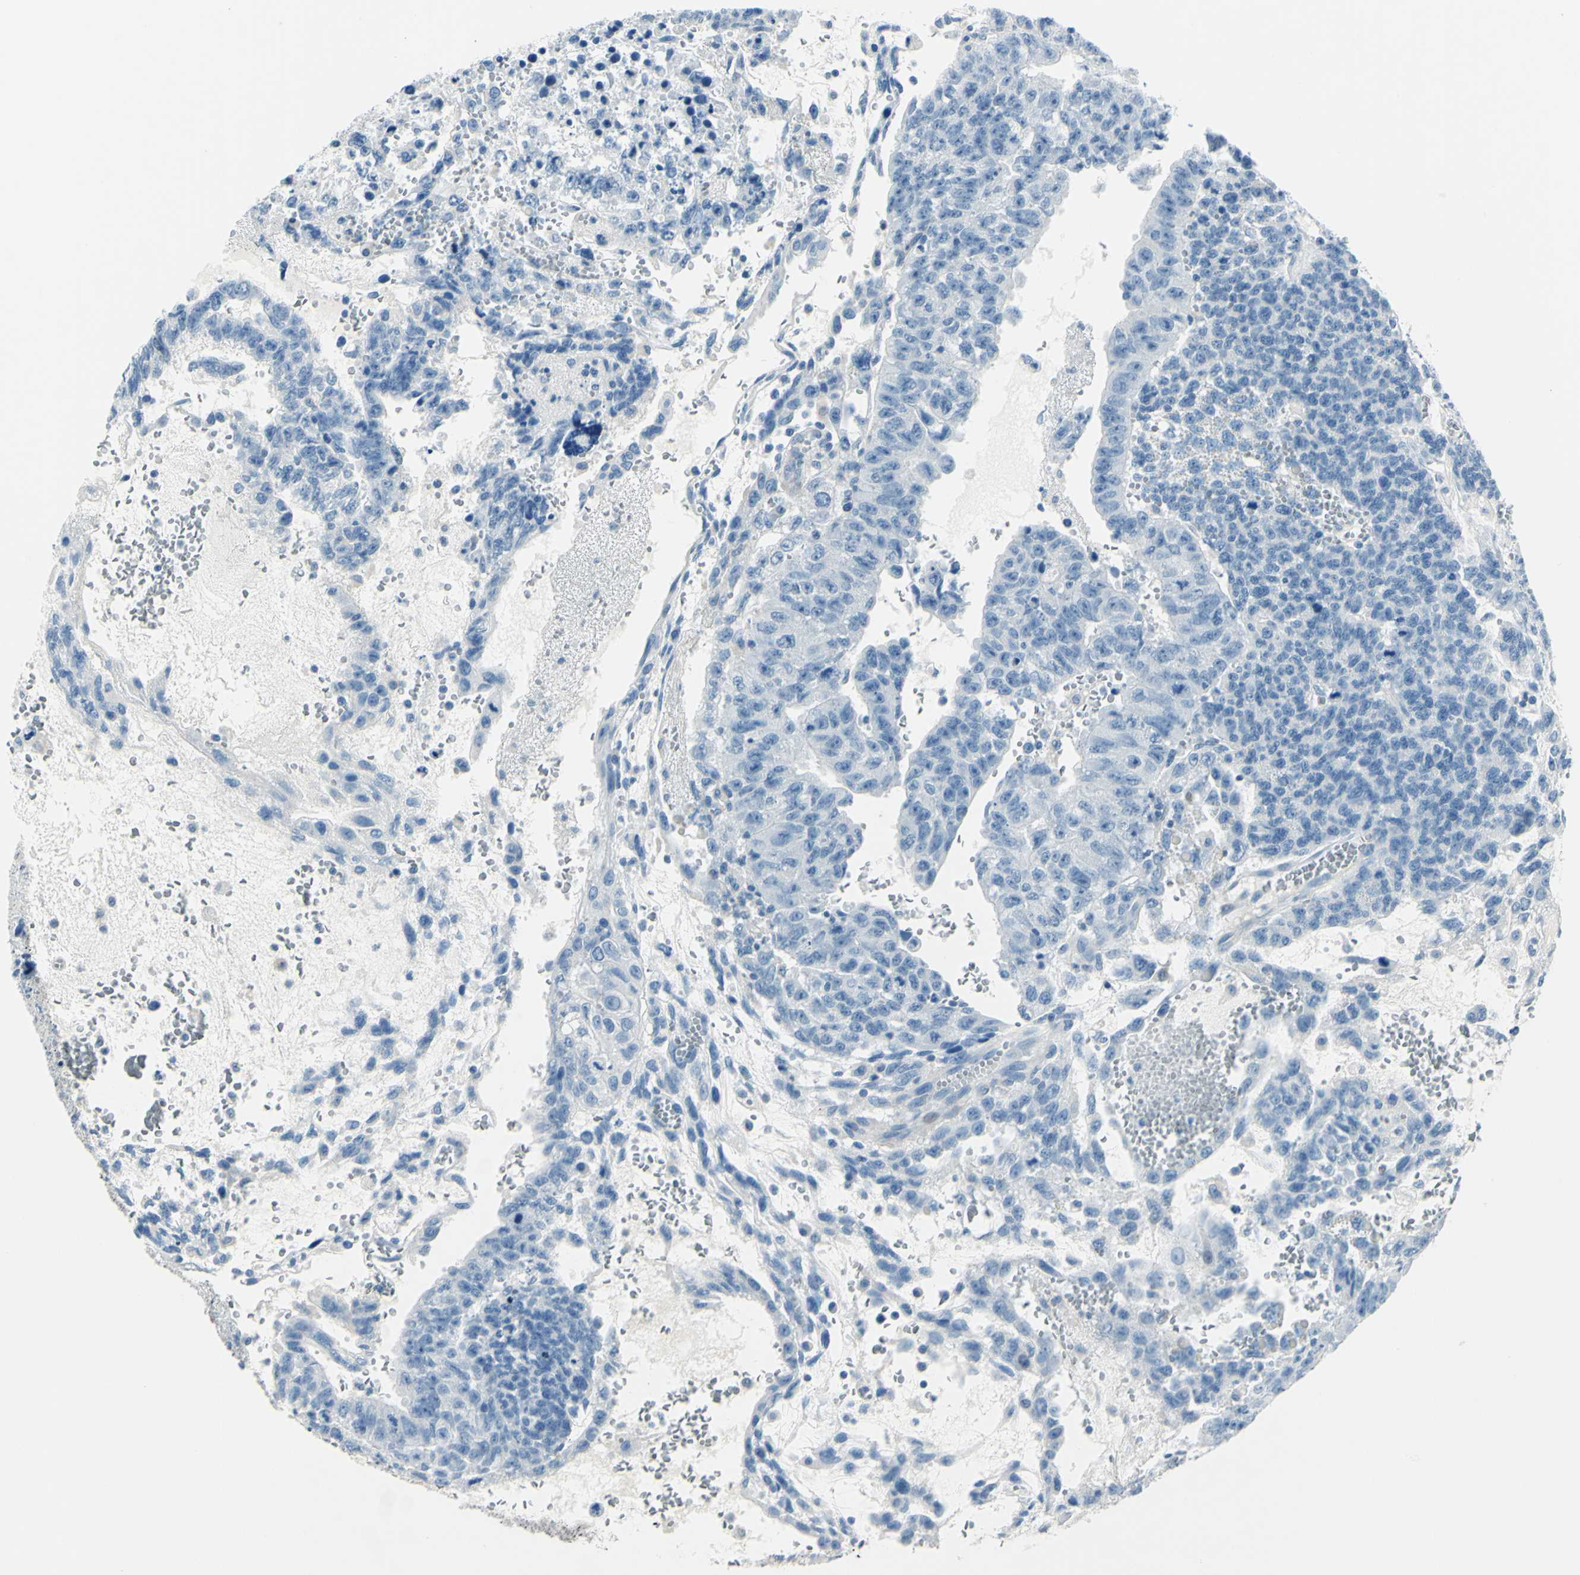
{"staining": {"intensity": "negative", "quantity": "none", "location": "none"}, "tissue": "testis cancer", "cell_type": "Tumor cells", "image_type": "cancer", "snomed": [{"axis": "morphology", "description": "Seminoma, NOS"}, {"axis": "morphology", "description": "Carcinoma, Embryonal, NOS"}, {"axis": "topography", "description": "Testis"}], "caption": "This is an IHC image of human testis cancer. There is no positivity in tumor cells.", "gene": "CDH15", "patient": {"sex": "male", "age": 52}}